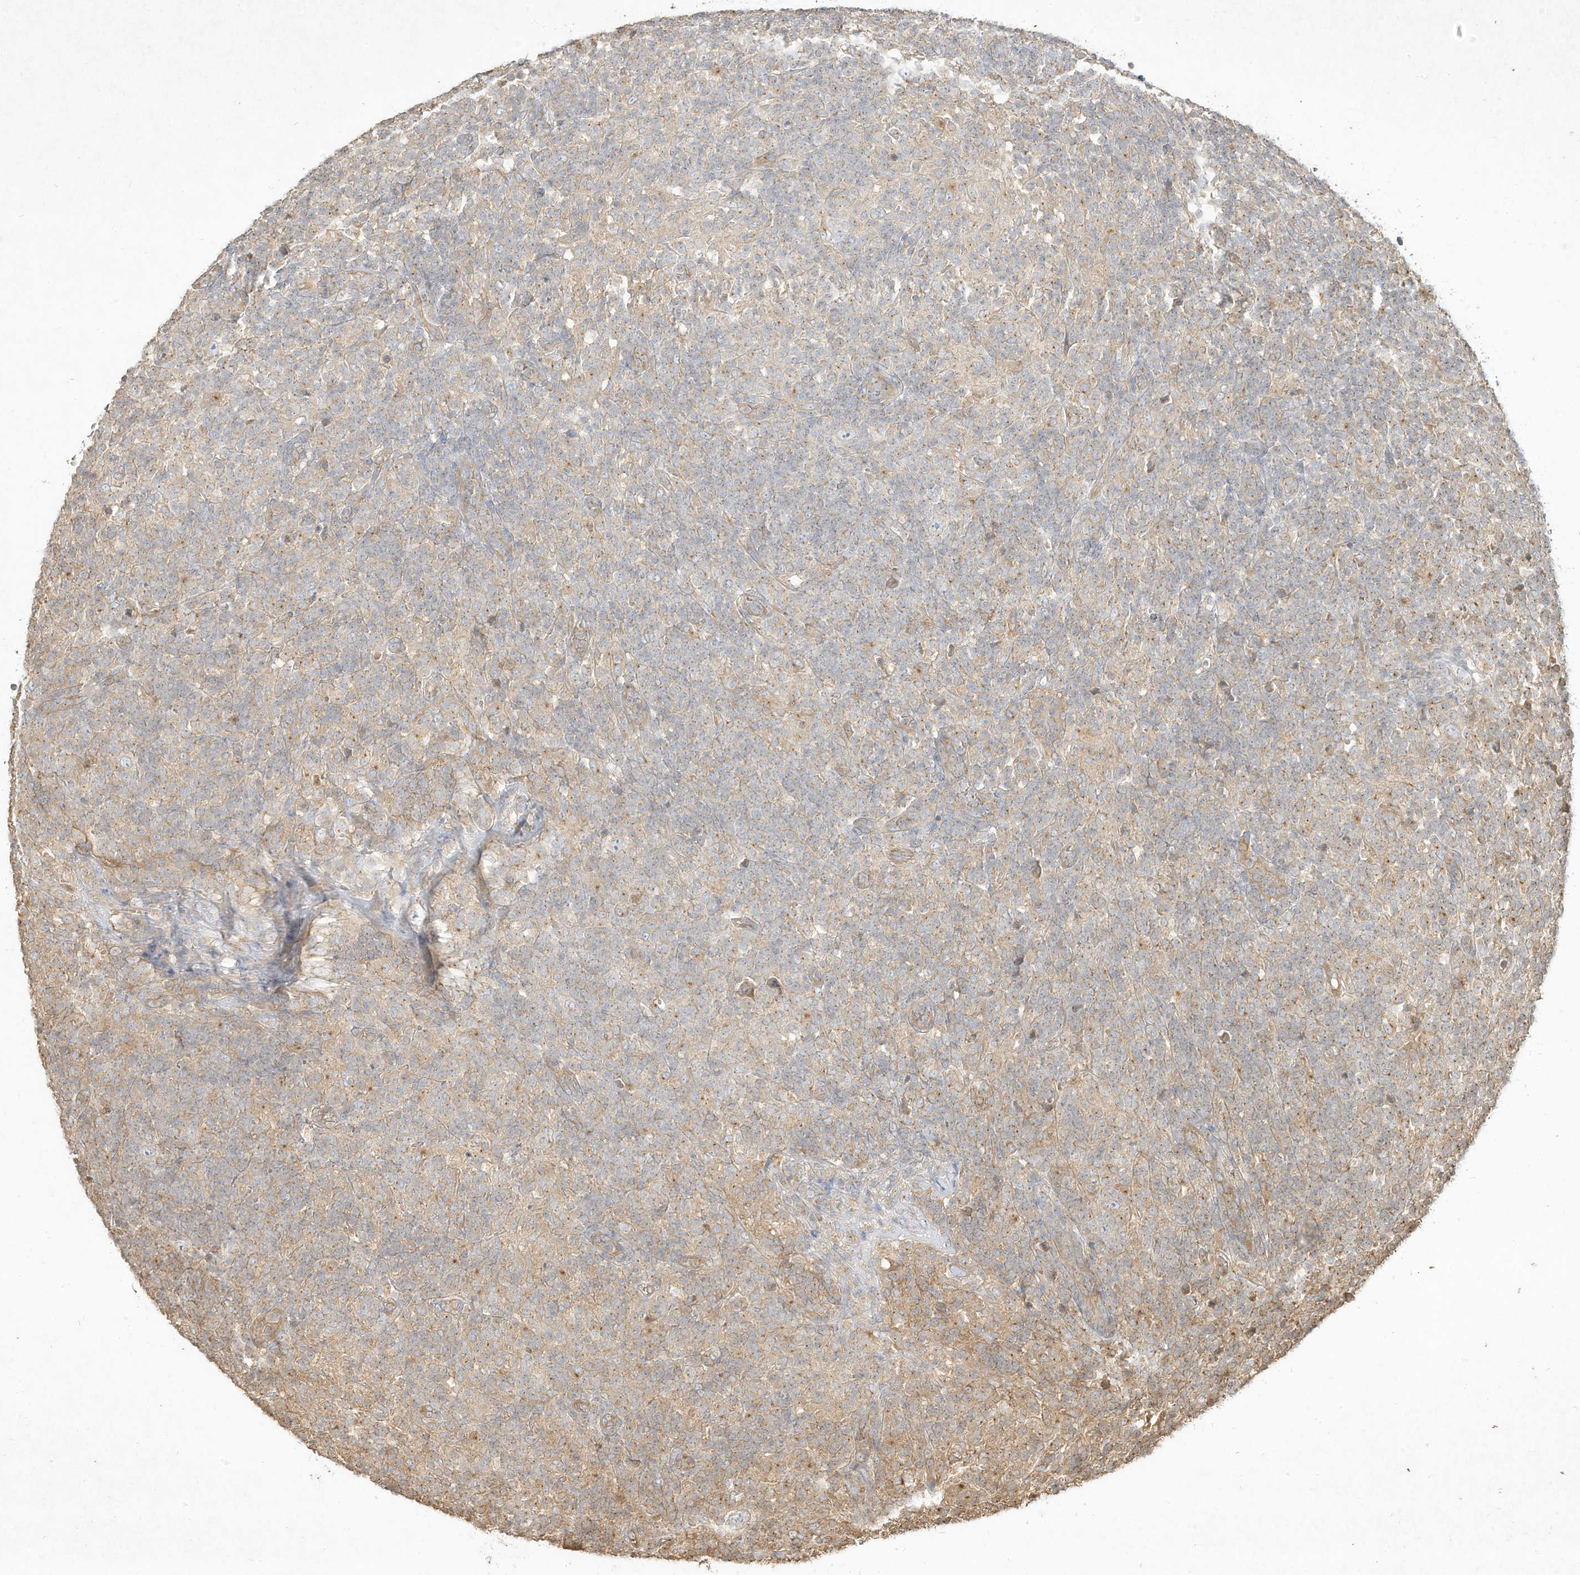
{"staining": {"intensity": "negative", "quantity": "none", "location": "none"}, "tissue": "lymphoma", "cell_type": "Tumor cells", "image_type": "cancer", "snomed": [{"axis": "morphology", "description": "Hodgkin's disease, NOS"}, {"axis": "topography", "description": "Lymph node"}], "caption": "The image shows no significant staining in tumor cells of lymphoma.", "gene": "DYNC1I2", "patient": {"sex": "male", "age": 70}}